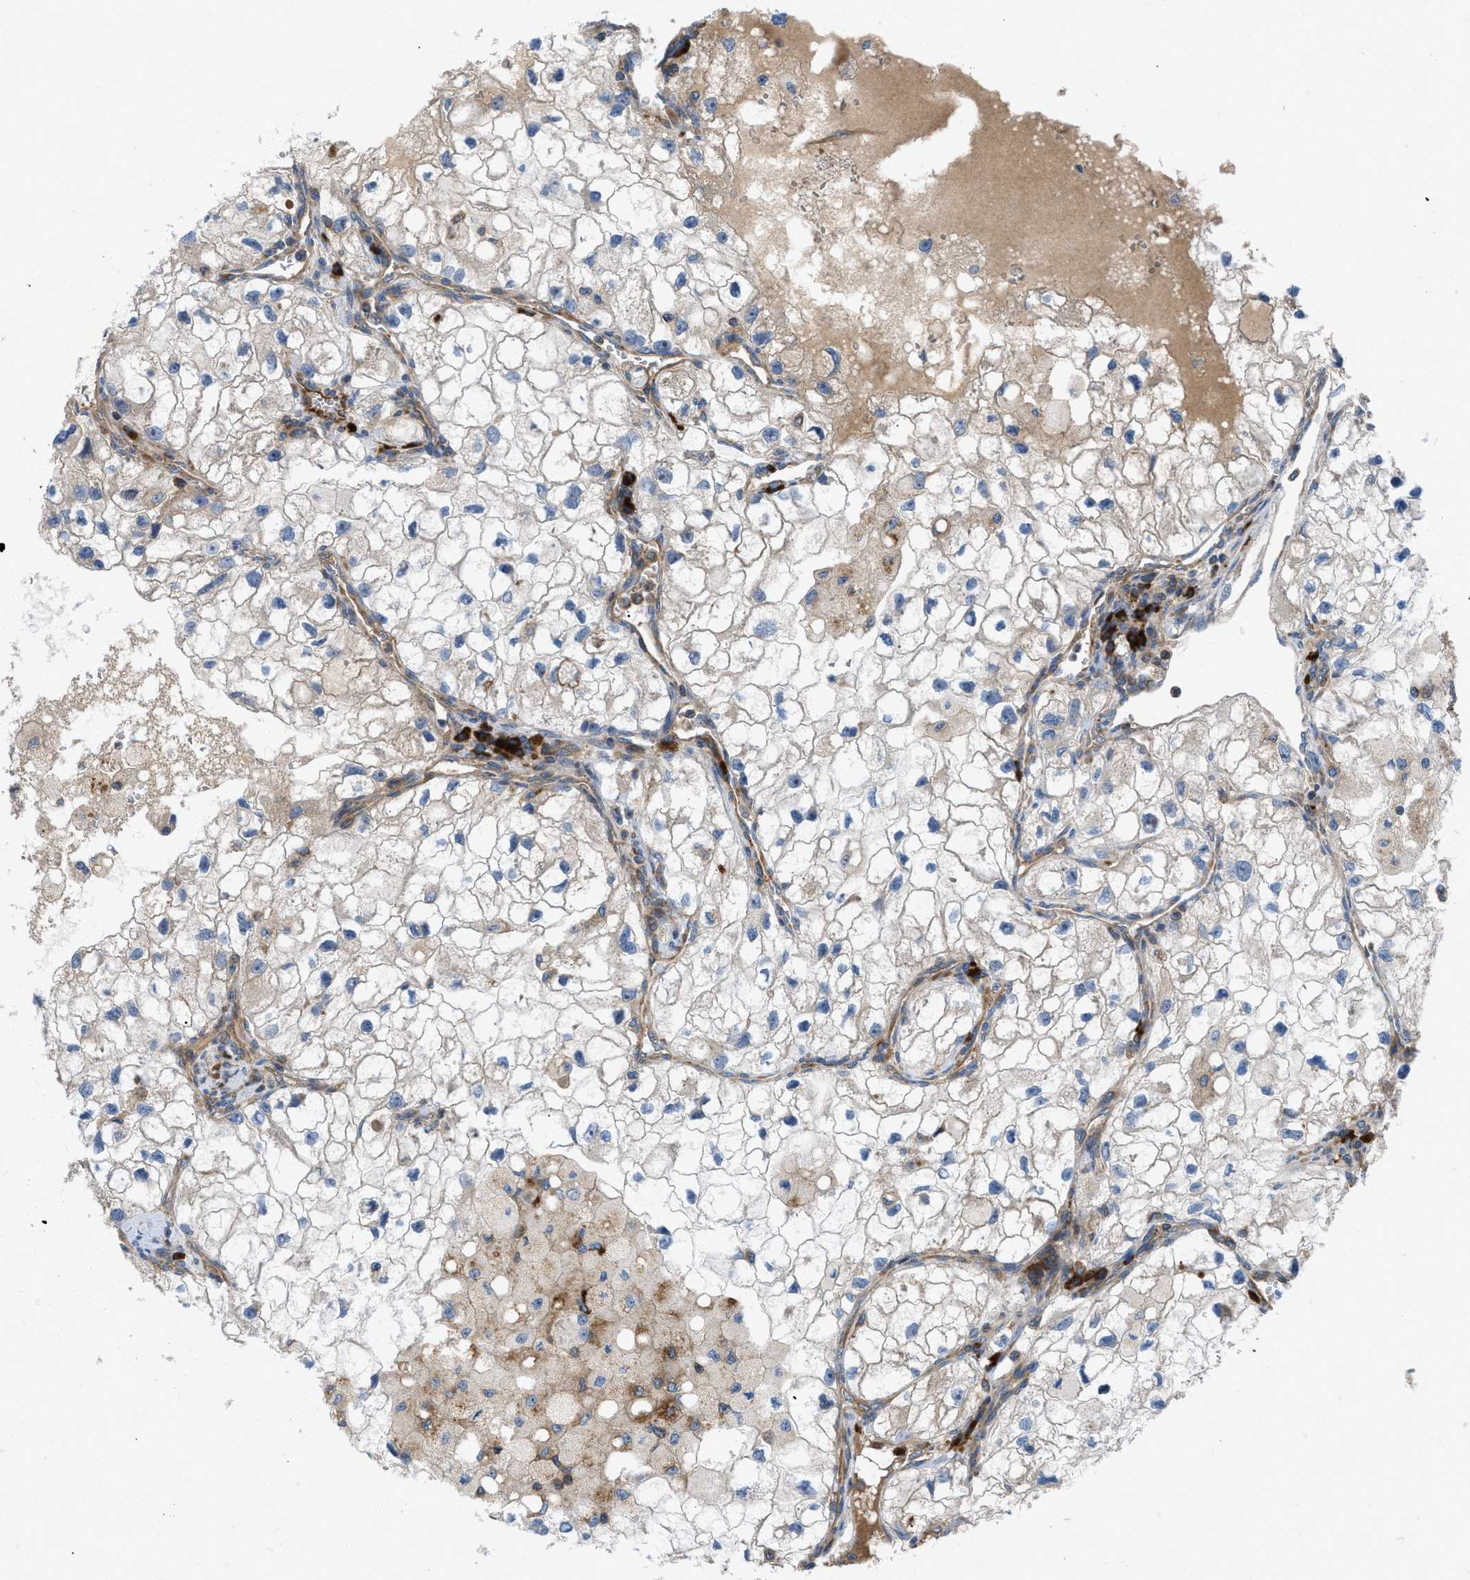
{"staining": {"intensity": "weak", "quantity": "<25%", "location": "cytoplasmic/membranous"}, "tissue": "renal cancer", "cell_type": "Tumor cells", "image_type": "cancer", "snomed": [{"axis": "morphology", "description": "Adenocarcinoma, NOS"}, {"axis": "topography", "description": "Kidney"}], "caption": "Immunohistochemical staining of renal cancer (adenocarcinoma) exhibits no significant positivity in tumor cells.", "gene": "ATP2A3", "patient": {"sex": "female", "age": 70}}